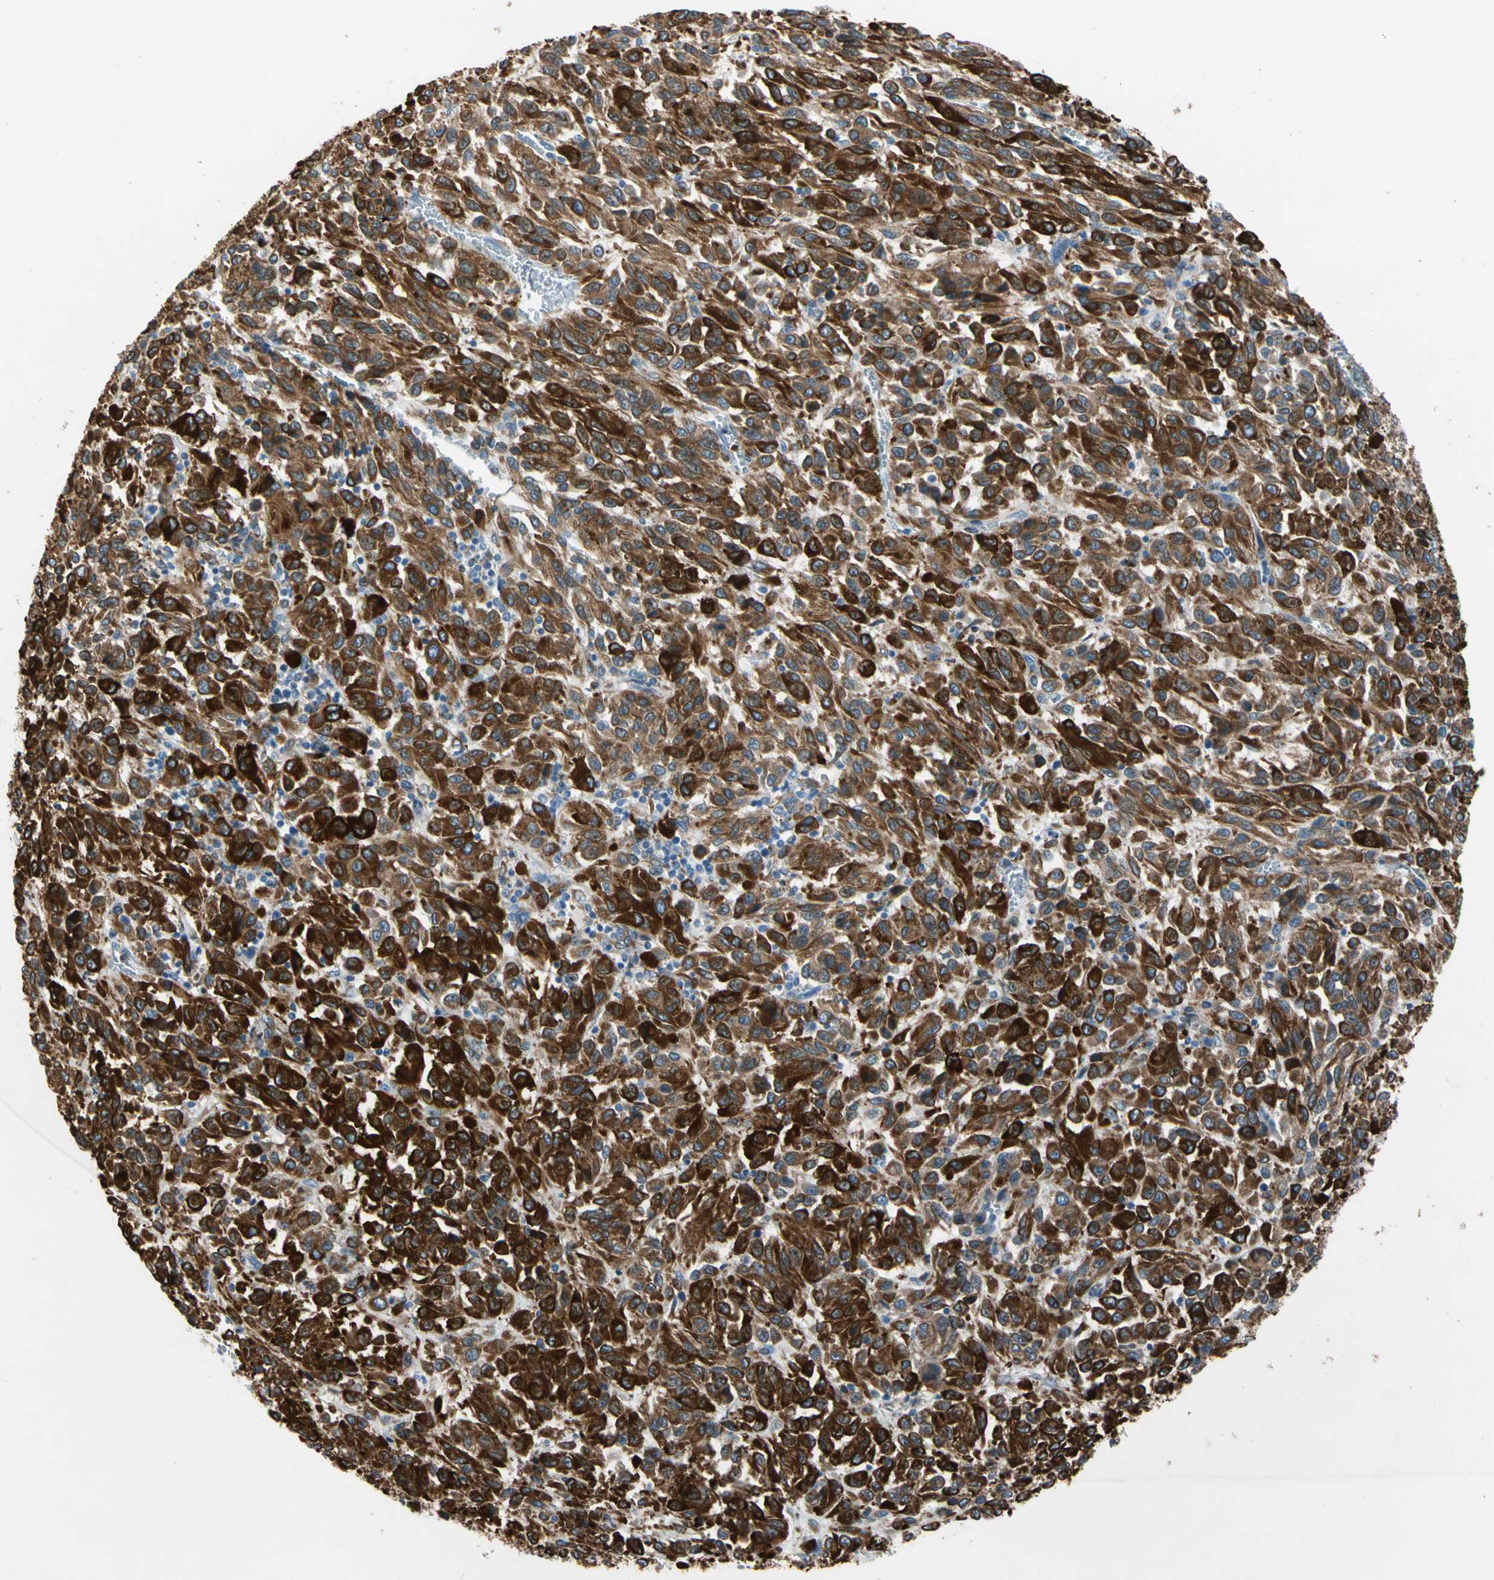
{"staining": {"intensity": "strong", "quantity": ">75%", "location": "cytoplasmic/membranous"}, "tissue": "melanoma", "cell_type": "Tumor cells", "image_type": "cancer", "snomed": [{"axis": "morphology", "description": "Malignant melanoma, Metastatic site"}, {"axis": "topography", "description": "Lung"}], "caption": "The photomicrograph displays a brown stain indicating the presence of a protein in the cytoplasmic/membranous of tumor cells in malignant melanoma (metastatic site).", "gene": "LRPAP1", "patient": {"sex": "male", "age": 64}}